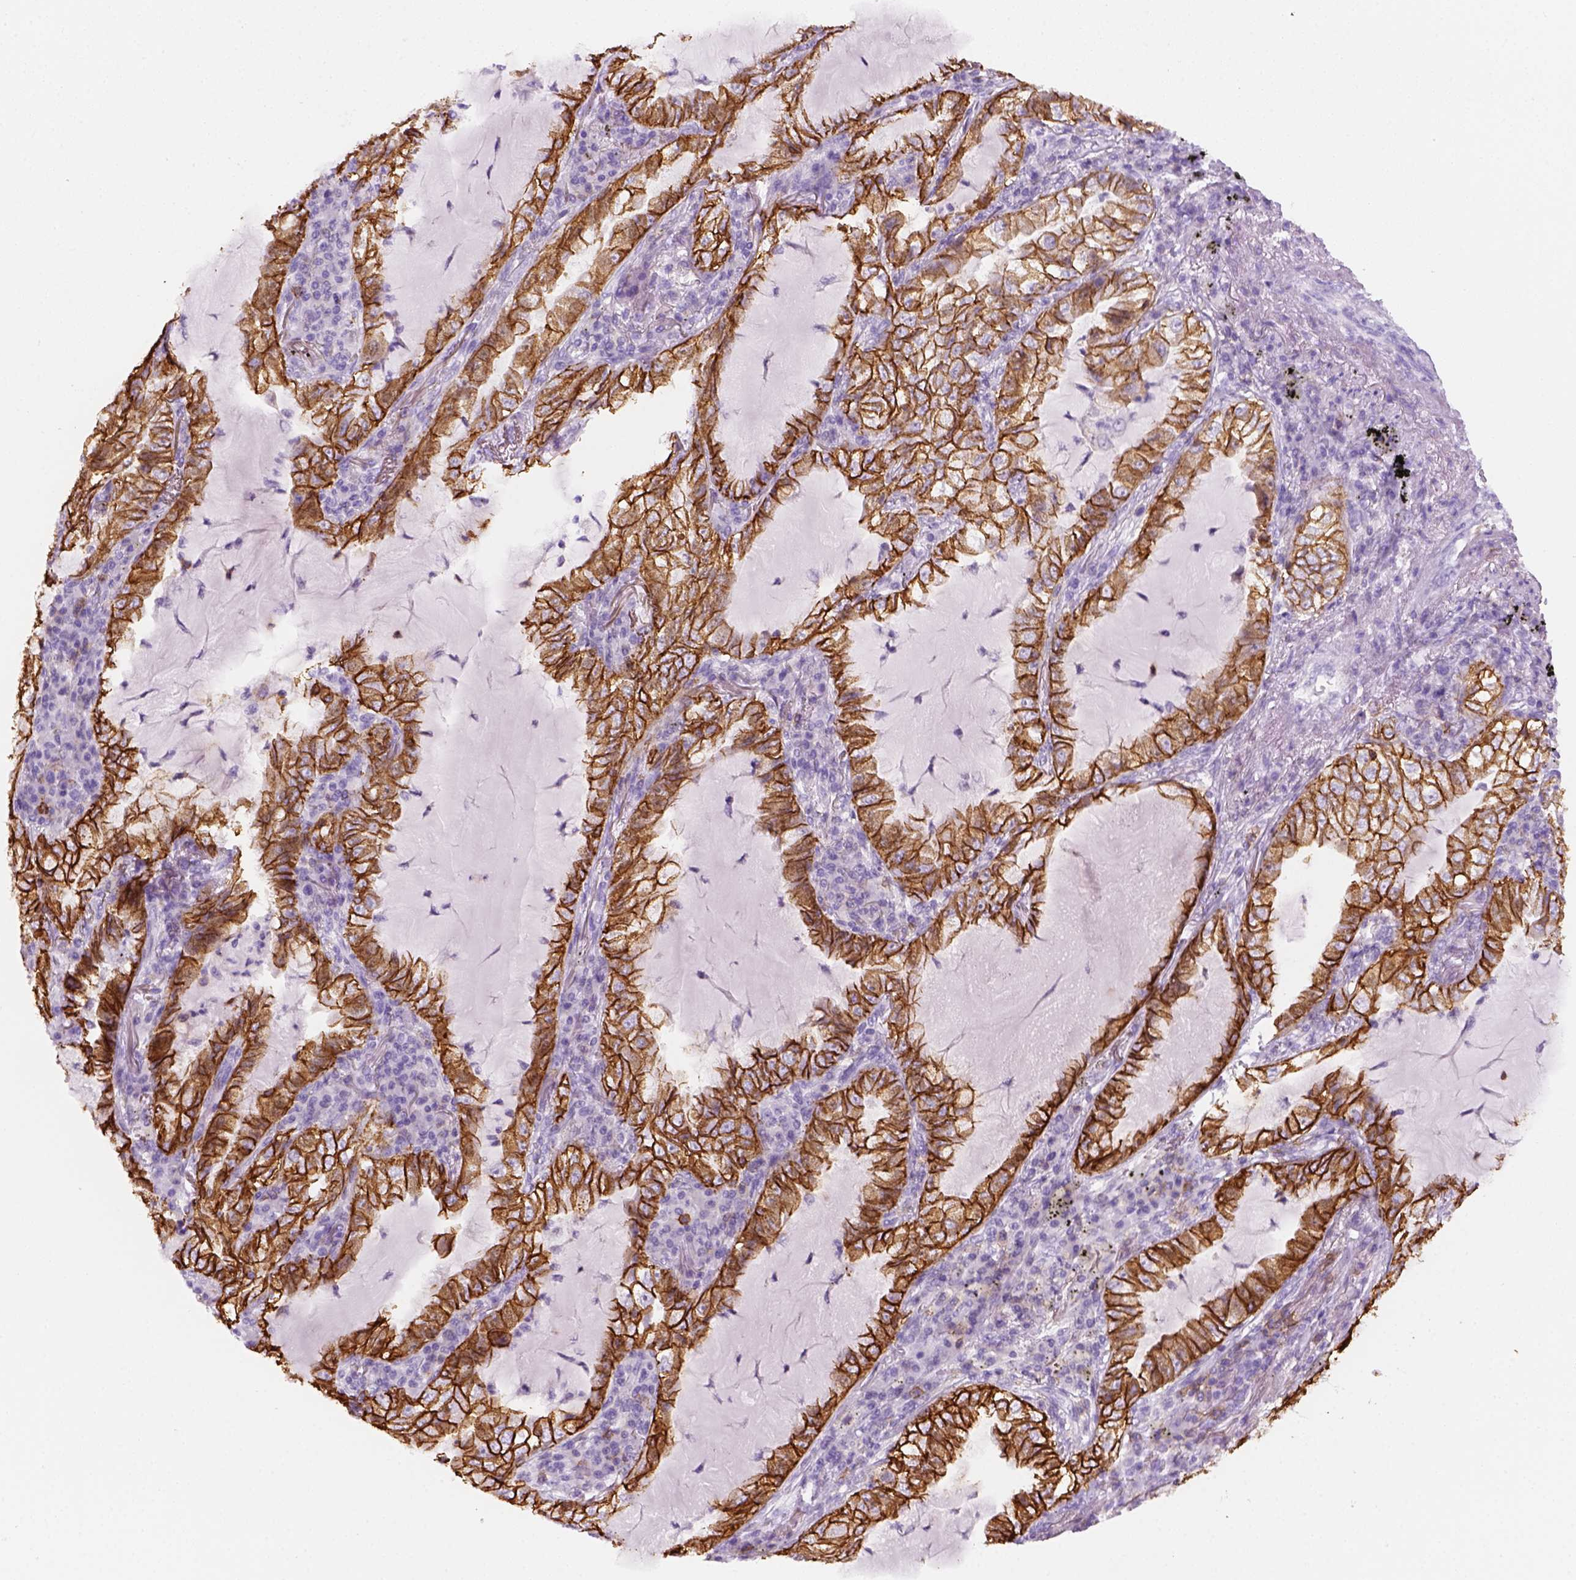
{"staining": {"intensity": "strong", "quantity": ">75%", "location": "cytoplasmic/membranous"}, "tissue": "lung cancer", "cell_type": "Tumor cells", "image_type": "cancer", "snomed": [{"axis": "morphology", "description": "Adenocarcinoma, NOS"}, {"axis": "topography", "description": "Lung"}], "caption": "Lung cancer was stained to show a protein in brown. There is high levels of strong cytoplasmic/membranous staining in about >75% of tumor cells.", "gene": "AQP3", "patient": {"sex": "female", "age": 73}}